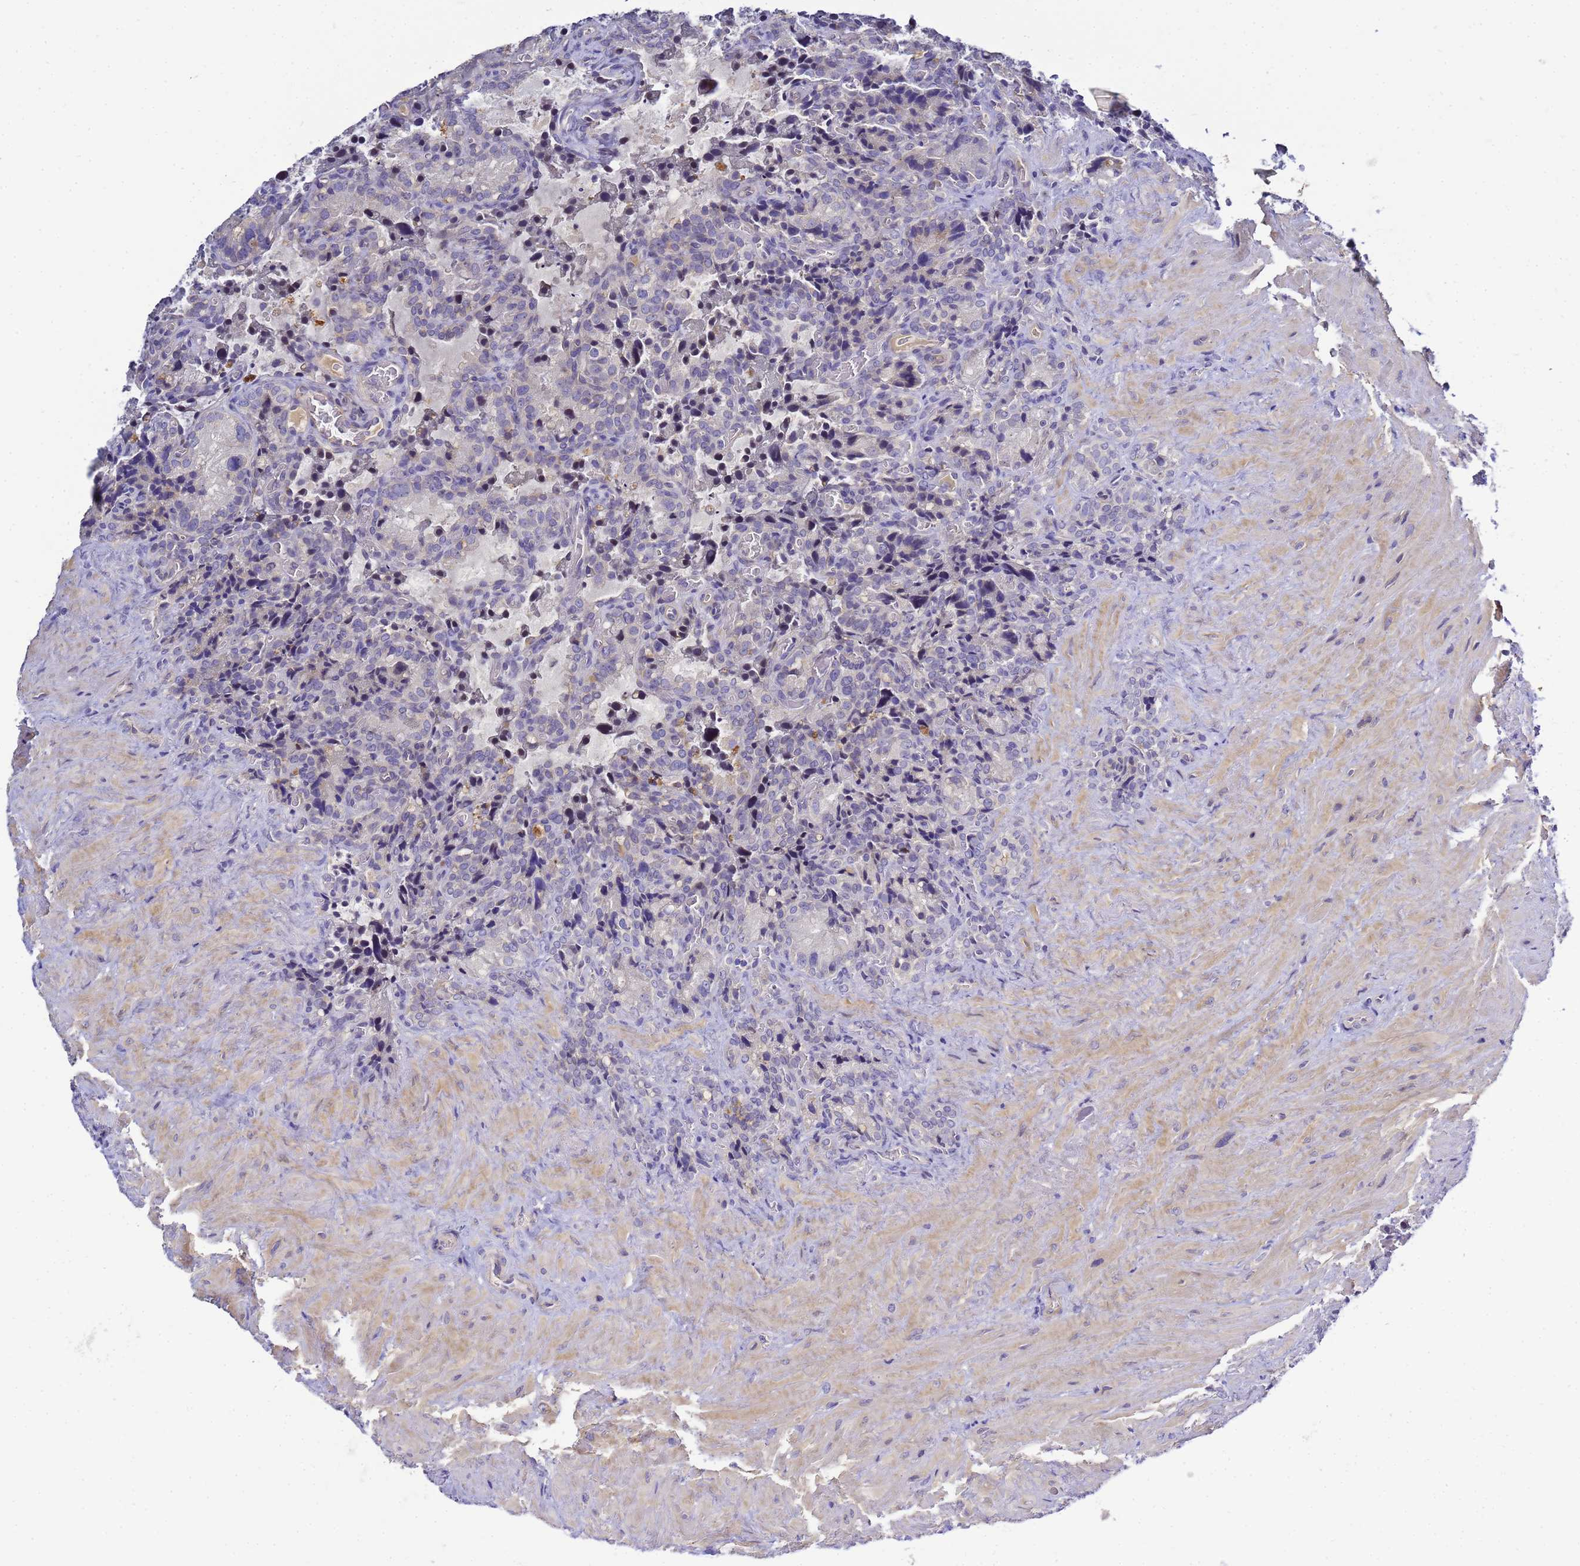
{"staining": {"intensity": "negative", "quantity": "none", "location": "none"}, "tissue": "seminal vesicle", "cell_type": "Glandular cells", "image_type": "normal", "snomed": [{"axis": "morphology", "description": "Normal tissue, NOS"}, {"axis": "topography", "description": "Seminal veicle"}], "caption": "Histopathology image shows no protein positivity in glandular cells of benign seminal vesicle. Nuclei are stained in blue.", "gene": "TBCD", "patient": {"sex": "male", "age": 62}}